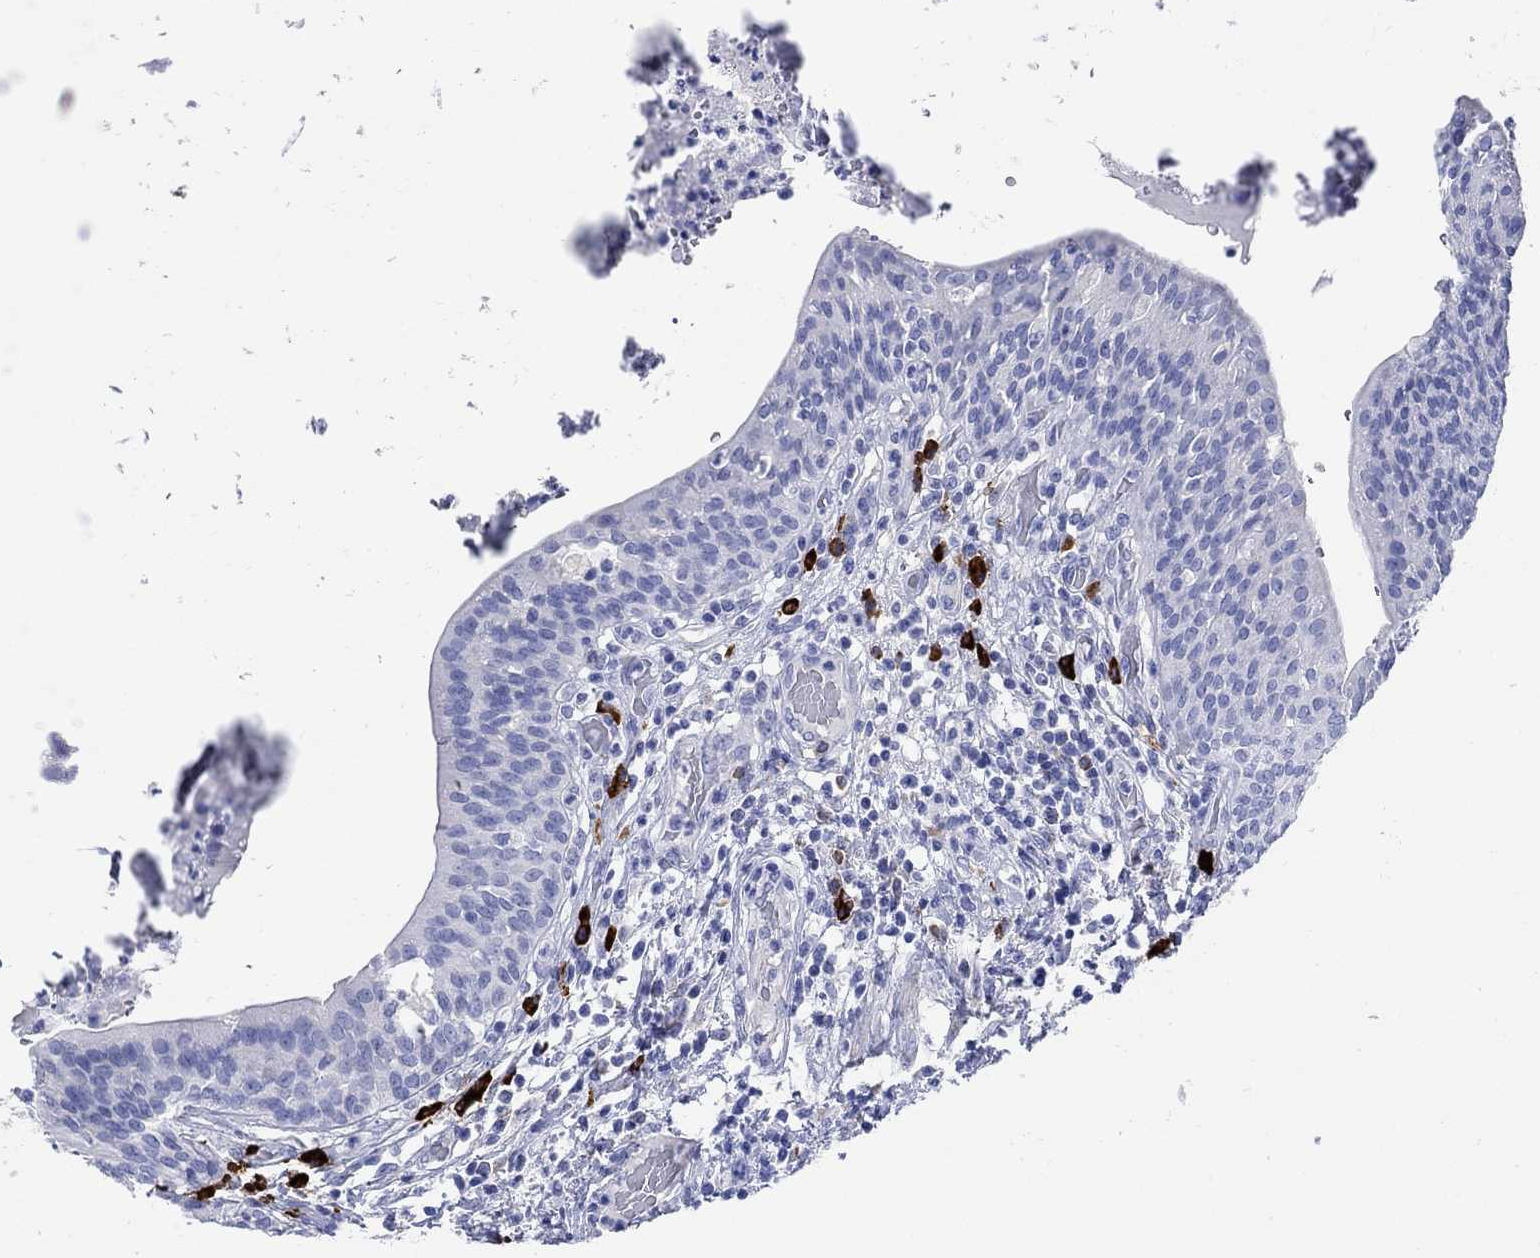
{"staining": {"intensity": "negative", "quantity": "none", "location": "none"}, "tissue": "urinary bladder", "cell_type": "Urothelial cells", "image_type": "normal", "snomed": [{"axis": "morphology", "description": "Normal tissue, NOS"}, {"axis": "topography", "description": "Urinary bladder"}], "caption": "Immunohistochemical staining of benign urinary bladder exhibits no significant expression in urothelial cells. (DAB (3,3'-diaminobenzidine) IHC visualized using brightfield microscopy, high magnification).", "gene": "P2RY6", "patient": {"sex": "male", "age": 66}}